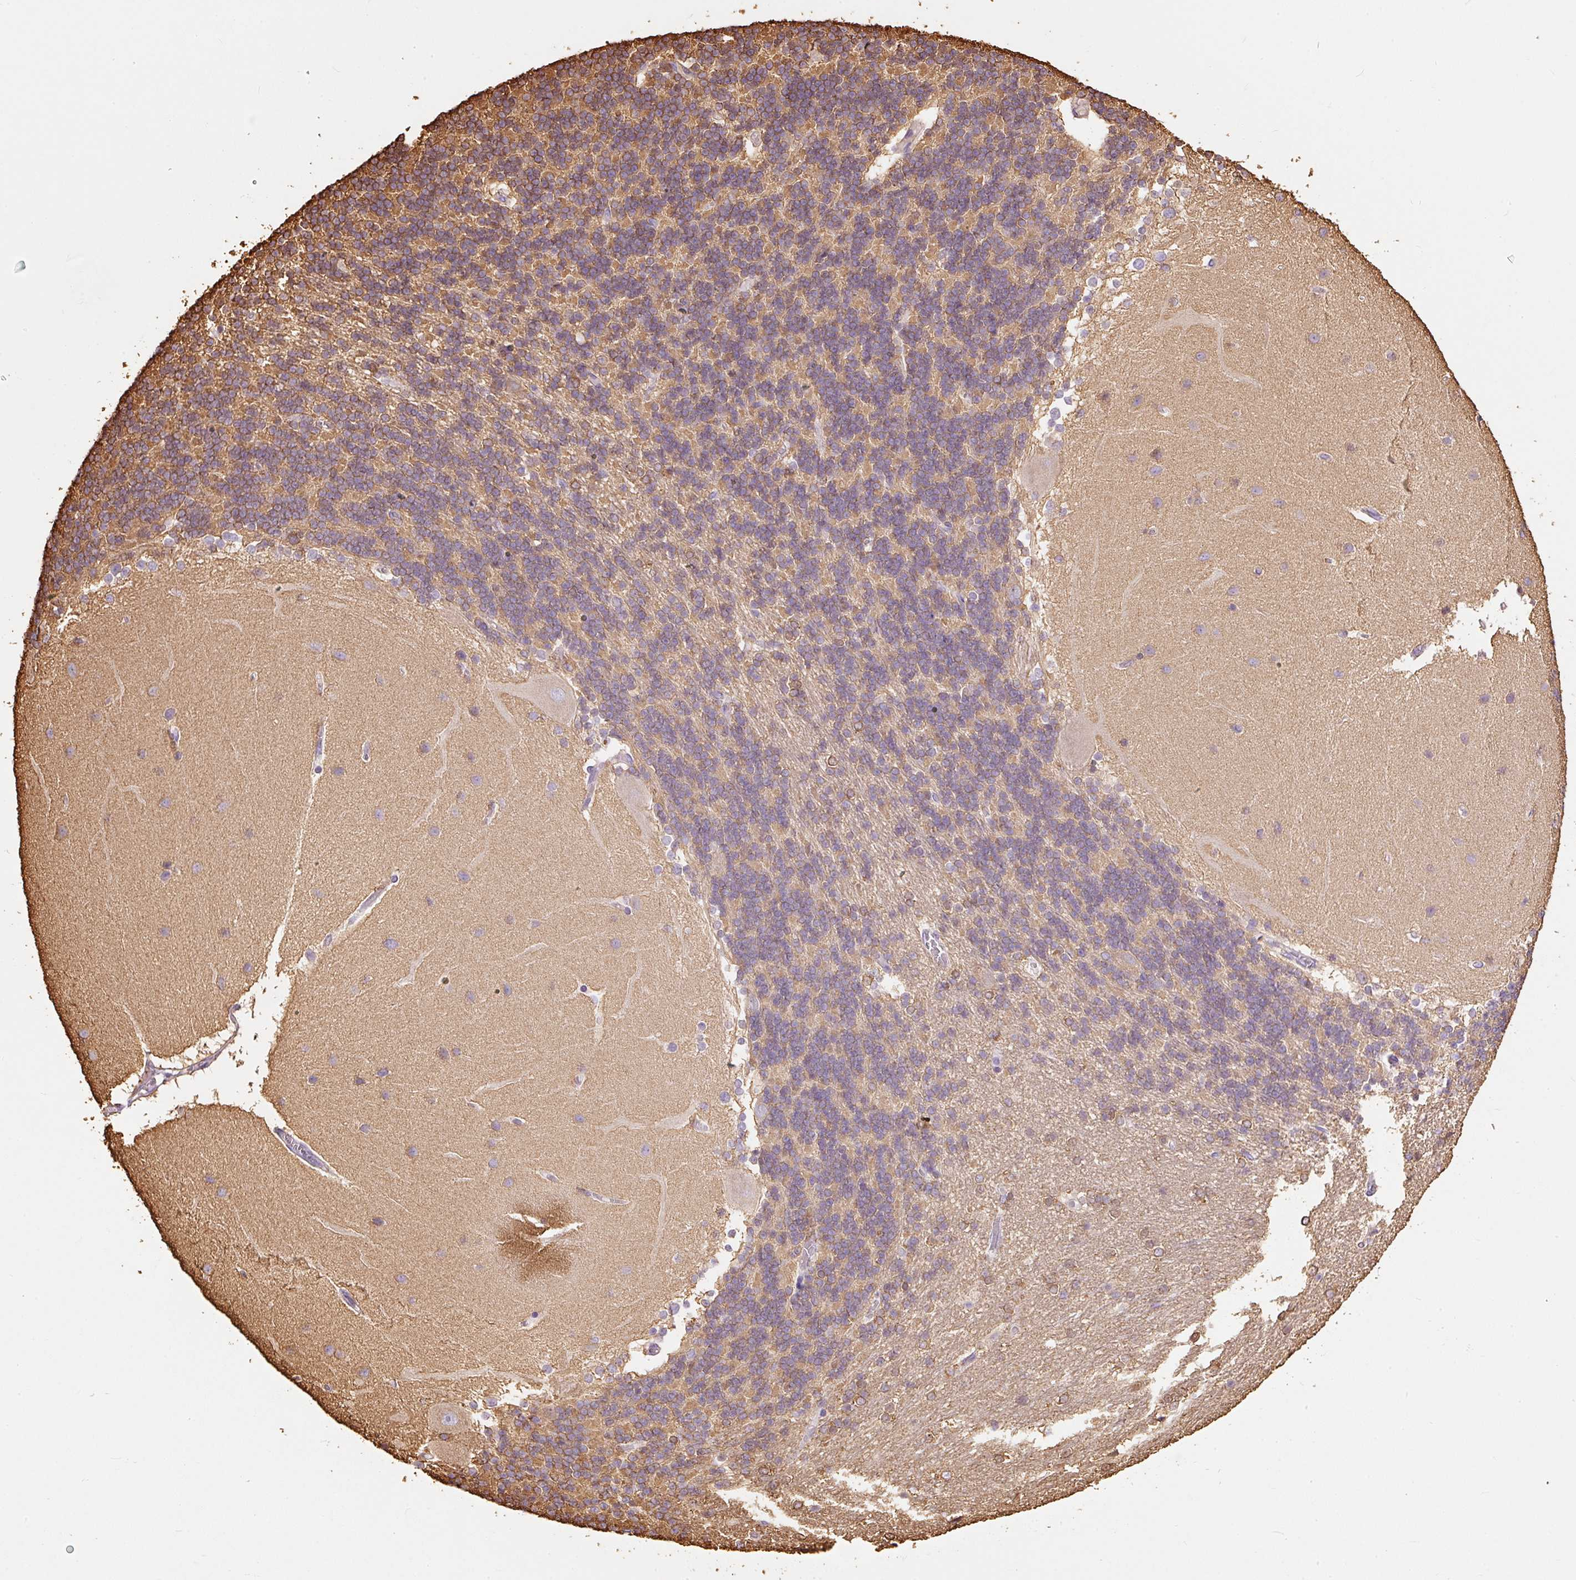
{"staining": {"intensity": "moderate", "quantity": "<25%", "location": "cytoplasmic/membranous"}, "tissue": "cerebellum", "cell_type": "Cells in granular layer", "image_type": "normal", "snomed": [{"axis": "morphology", "description": "Normal tissue, NOS"}, {"axis": "topography", "description": "Cerebellum"}], "caption": "DAB (3,3'-diaminobenzidine) immunohistochemical staining of unremarkable human cerebellum reveals moderate cytoplasmic/membranous protein expression in about <25% of cells in granular layer.", "gene": "ENSG00000249624", "patient": {"sex": "female", "age": 54}}